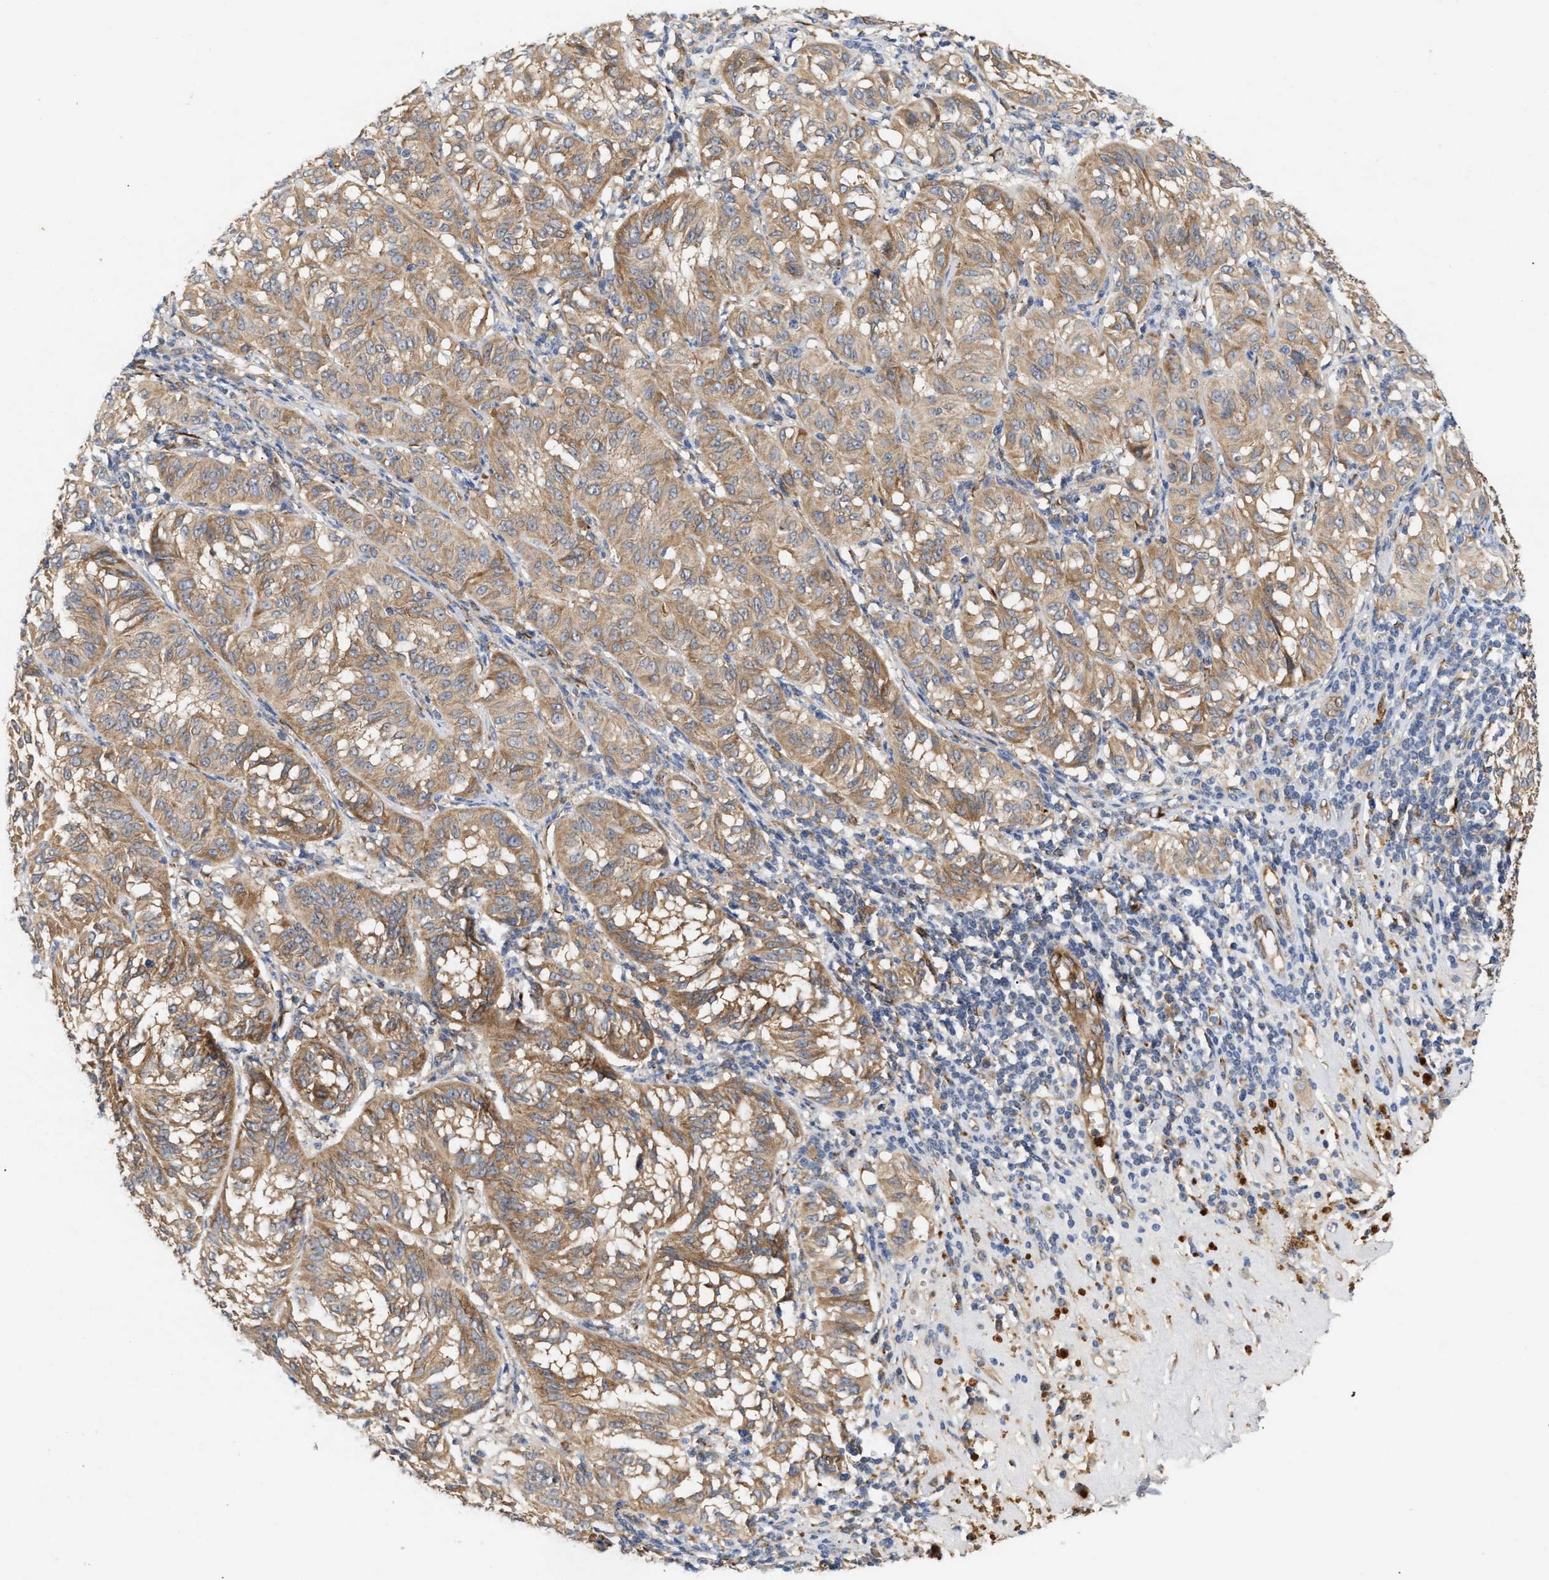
{"staining": {"intensity": "moderate", "quantity": ">75%", "location": "cytoplasmic/membranous"}, "tissue": "melanoma", "cell_type": "Tumor cells", "image_type": "cancer", "snomed": [{"axis": "morphology", "description": "Malignant melanoma, NOS"}, {"axis": "topography", "description": "Skin"}], "caption": "A brown stain highlights moderate cytoplasmic/membranous expression of a protein in melanoma tumor cells.", "gene": "PLCD1", "patient": {"sex": "female", "age": 72}}